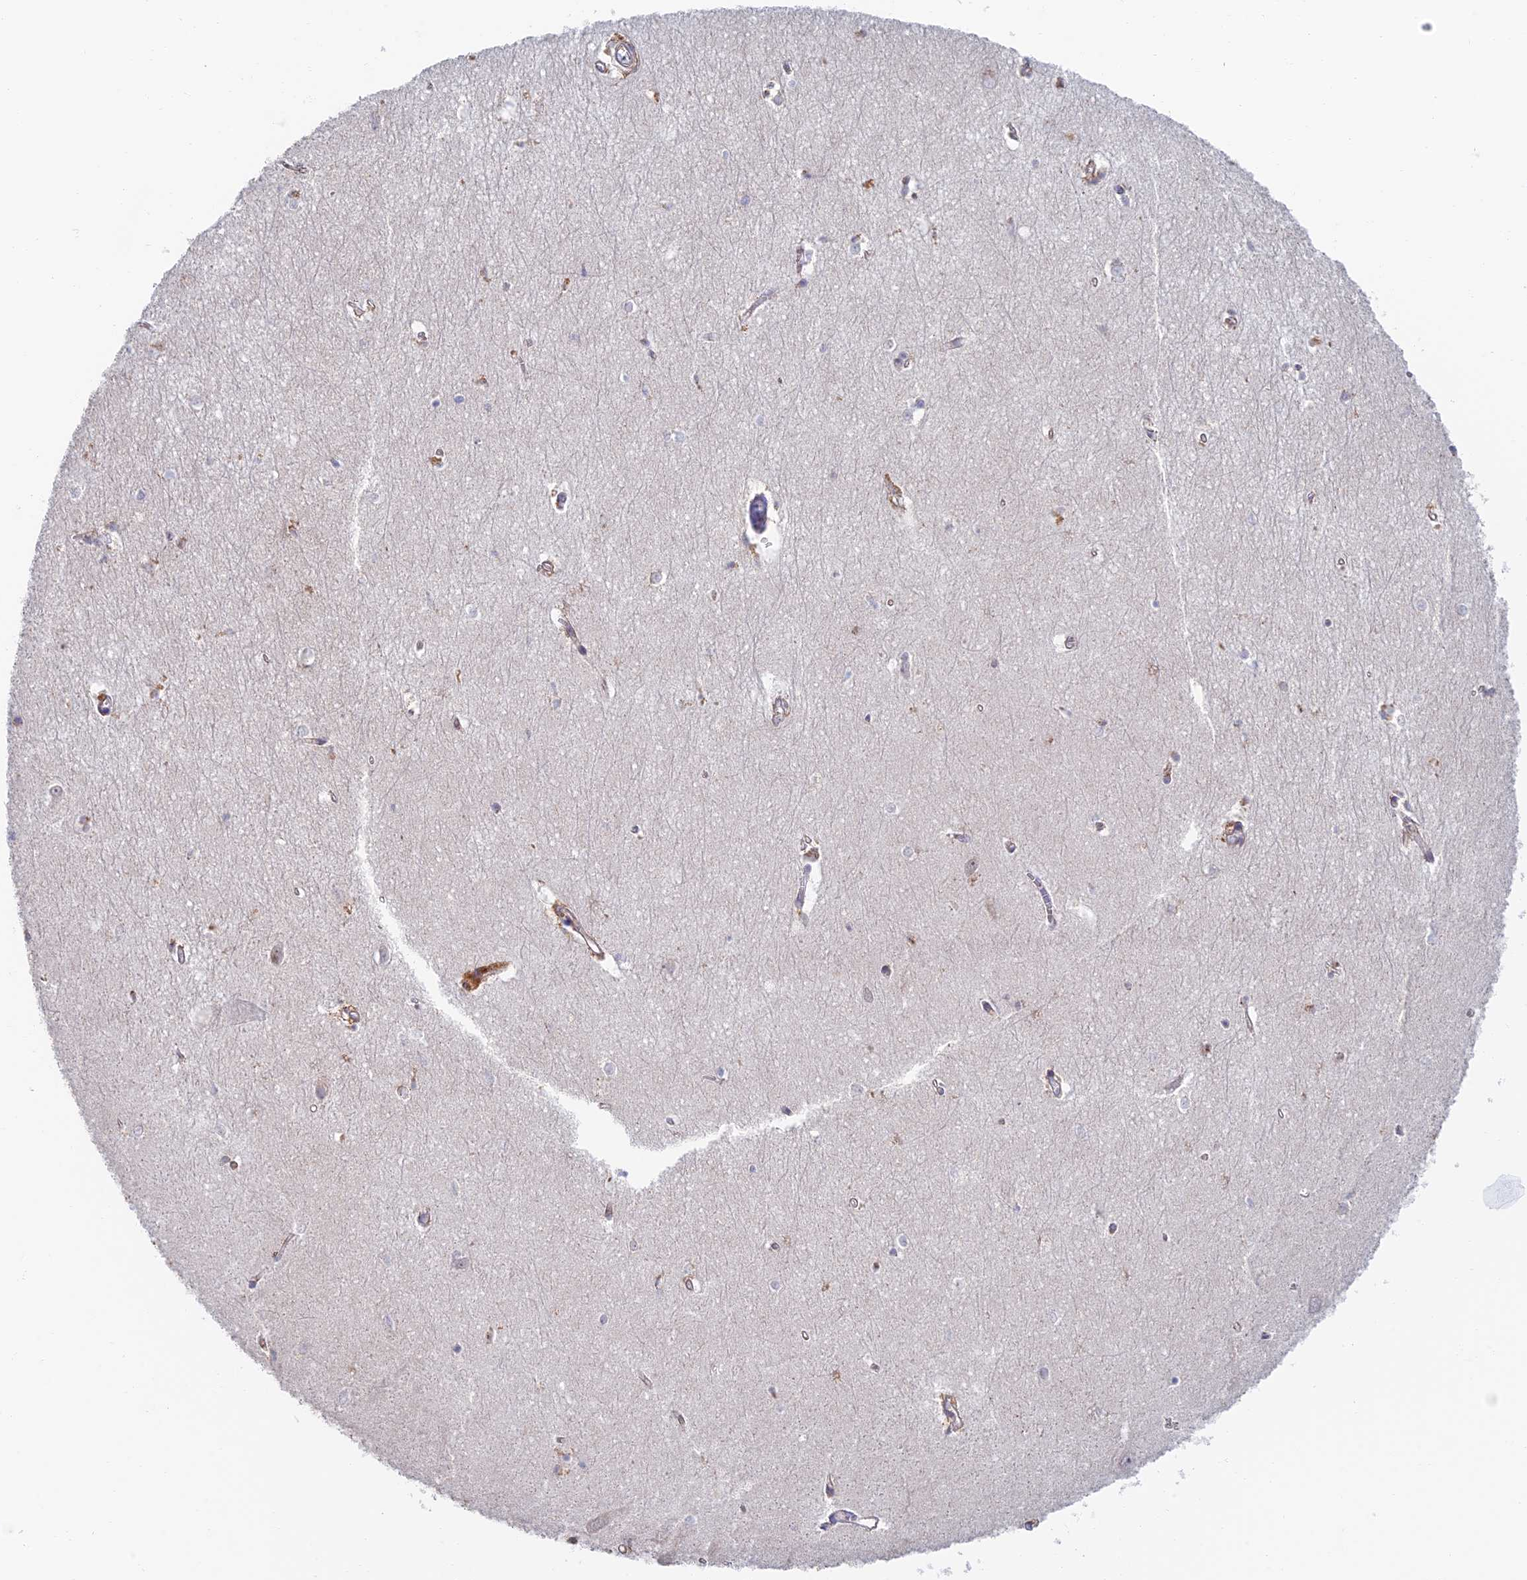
{"staining": {"intensity": "weak", "quantity": "<25%", "location": "nuclear"}, "tissue": "hippocampus", "cell_type": "Glial cells", "image_type": "normal", "snomed": [{"axis": "morphology", "description": "Normal tissue, NOS"}, {"axis": "topography", "description": "Hippocampus"}], "caption": "IHC micrograph of unremarkable hippocampus: human hippocampus stained with DAB (3,3'-diaminobenzidine) reveals no significant protein expression in glial cells.", "gene": "ZUP1", "patient": {"sex": "female", "age": 64}}